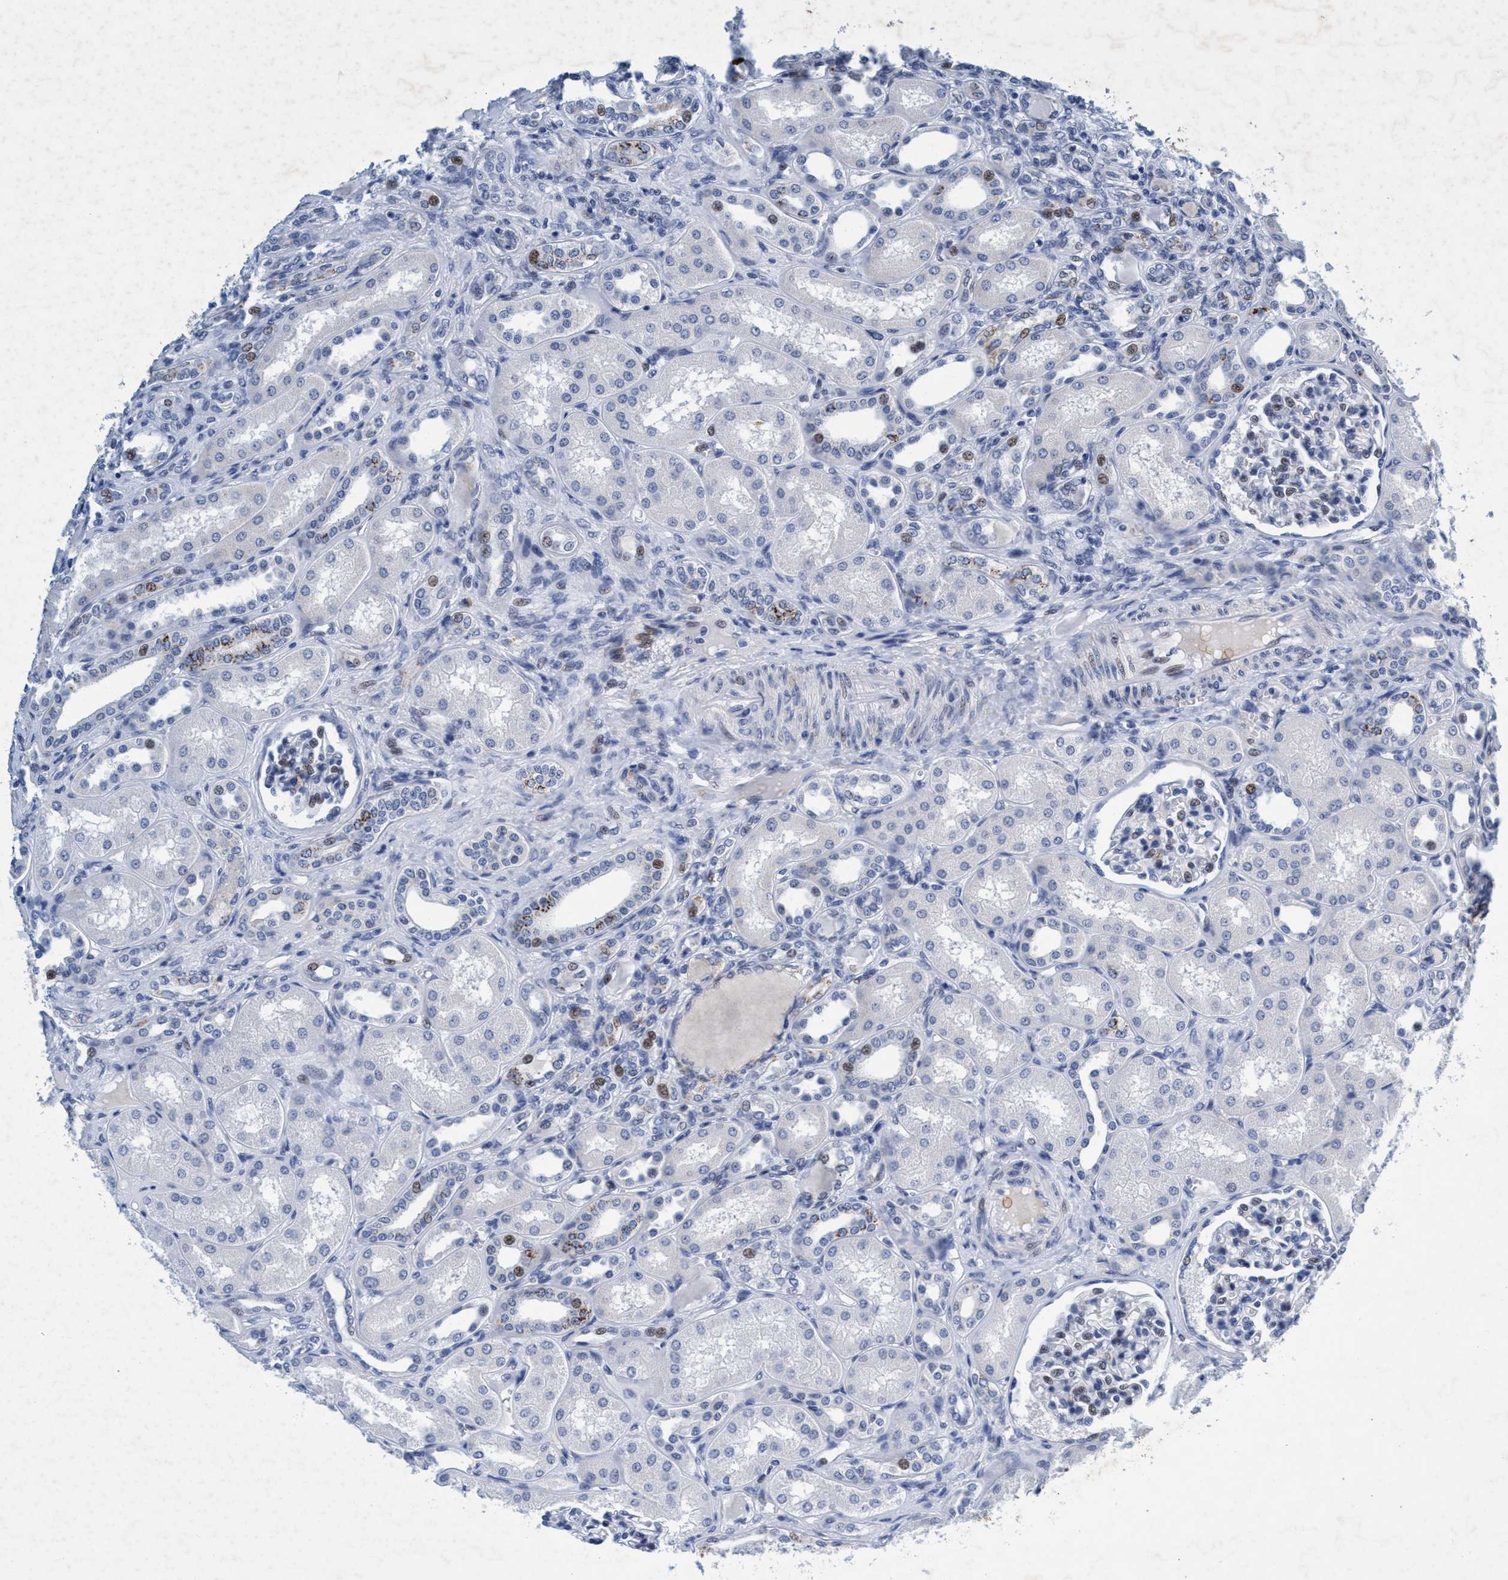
{"staining": {"intensity": "weak", "quantity": "25%-75%", "location": "nuclear"}, "tissue": "kidney", "cell_type": "Cells in glomeruli", "image_type": "normal", "snomed": [{"axis": "morphology", "description": "Normal tissue, NOS"}, {"axis": "topography", "description": "Kidney"}], "caption": "DAB (3,3'-diaminobenzidine) immunohistochemical staining of normal human kidney exhibits weak nuclear protein staining in about 25%-75% of cells in glomeruli. The staining was performed using DAB, with brown indicating positive protein expression. Nuclei are stained blue with hematoxylin.", "gene": "GRB14", "patient": {"sex": "male", "age": 7}}